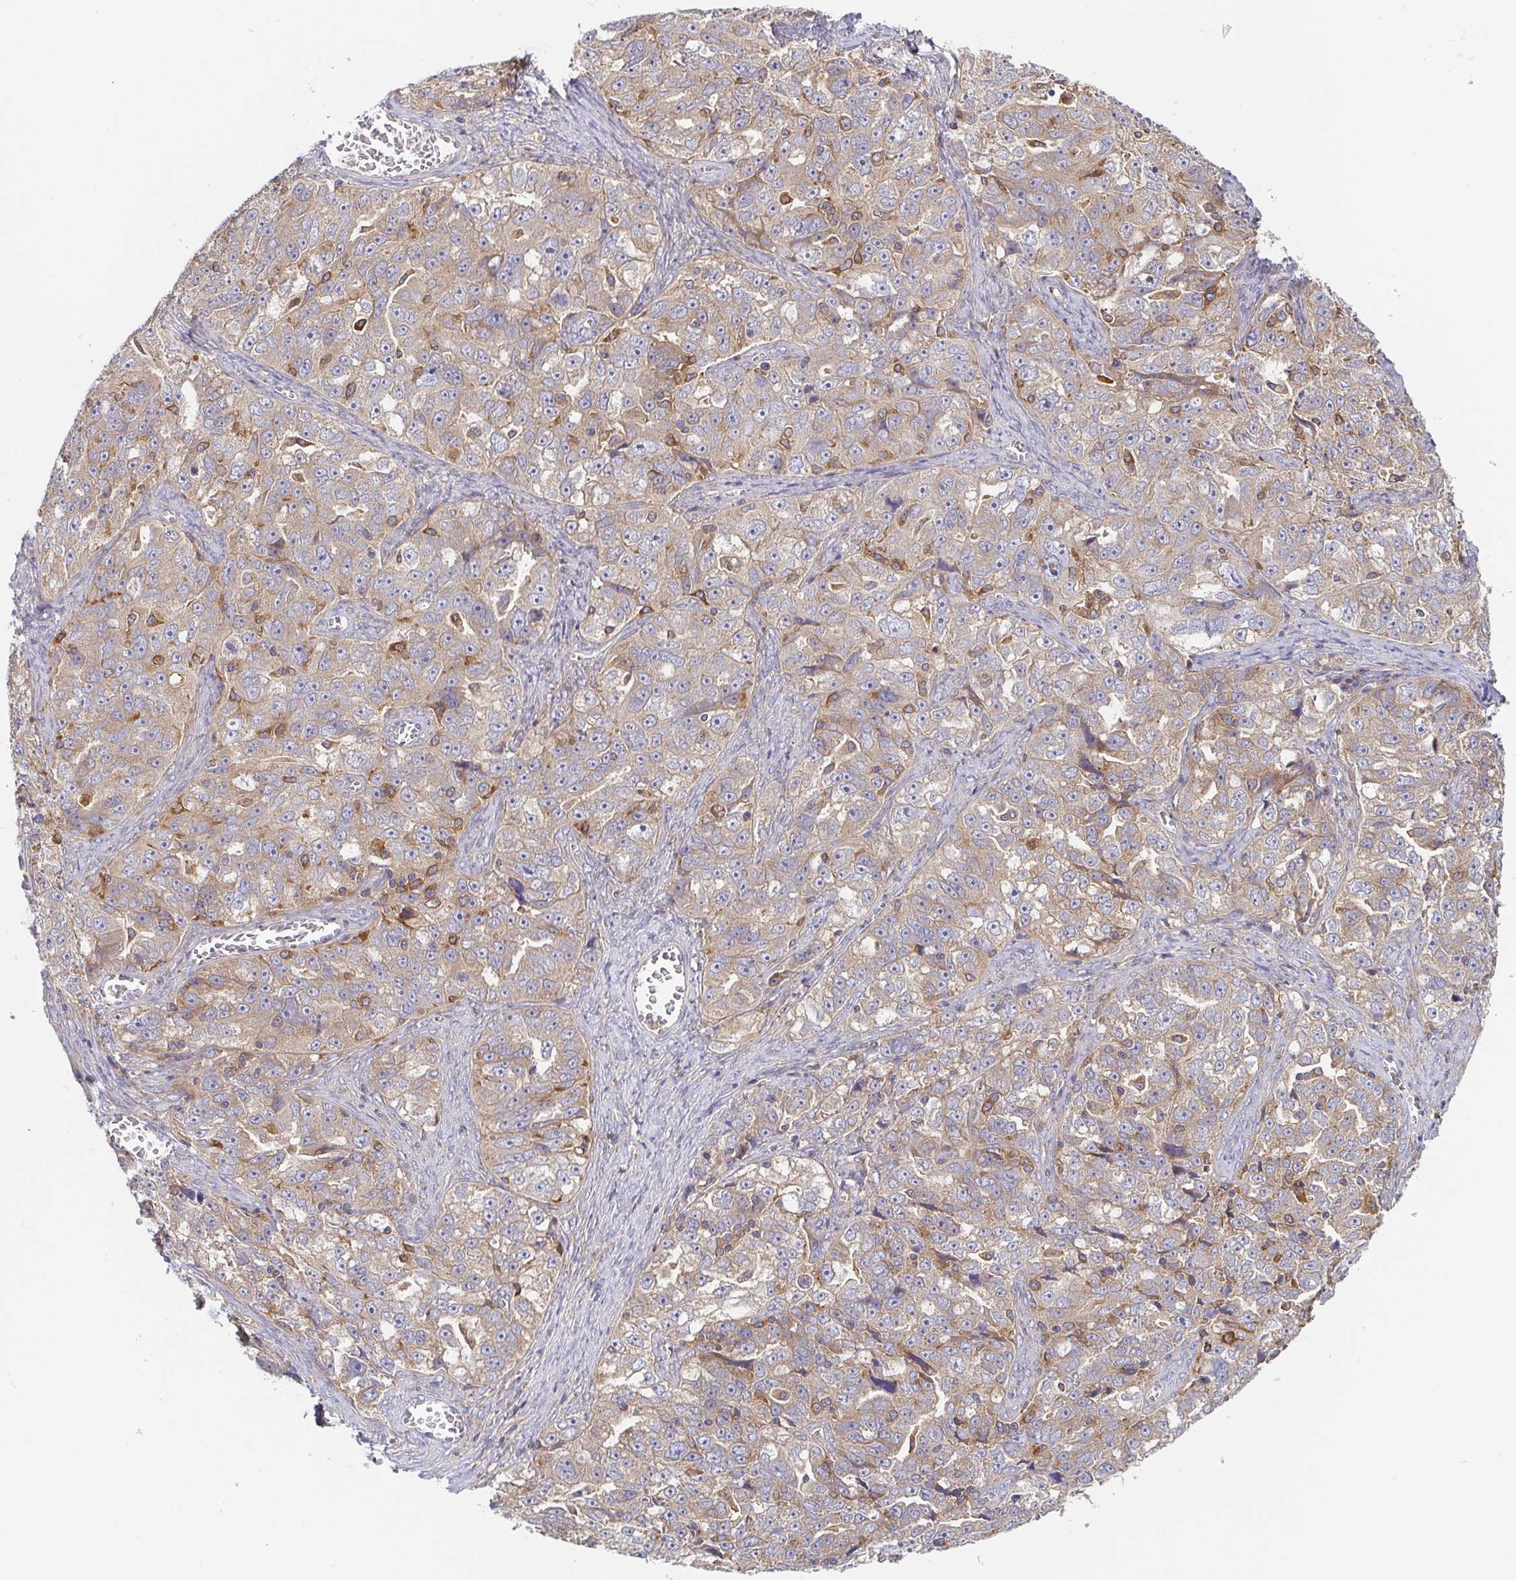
{"staining": {"intensity": "moderate", "quantity": ">75%", "location": "cytoplasmic/membranous"}, "tissue": "ovarian cancer", "cell_type": "Tumor cells", "image_type": "cancer", "snomed": [{"axis": "morphology", "description": "Cystadenocarcinoma, serous, NOS"}, {"axis": "topography", "description": "Ovary"}], "caption": "A high-resolution image shows immunohistochemistry staining of ovarian cancer, which exhibits moderate cytoplasmic/membranous positivity in about >75% of tumor cells.", "gene": "TUFT1", "patient": {"sex": "female", "age": 51}}